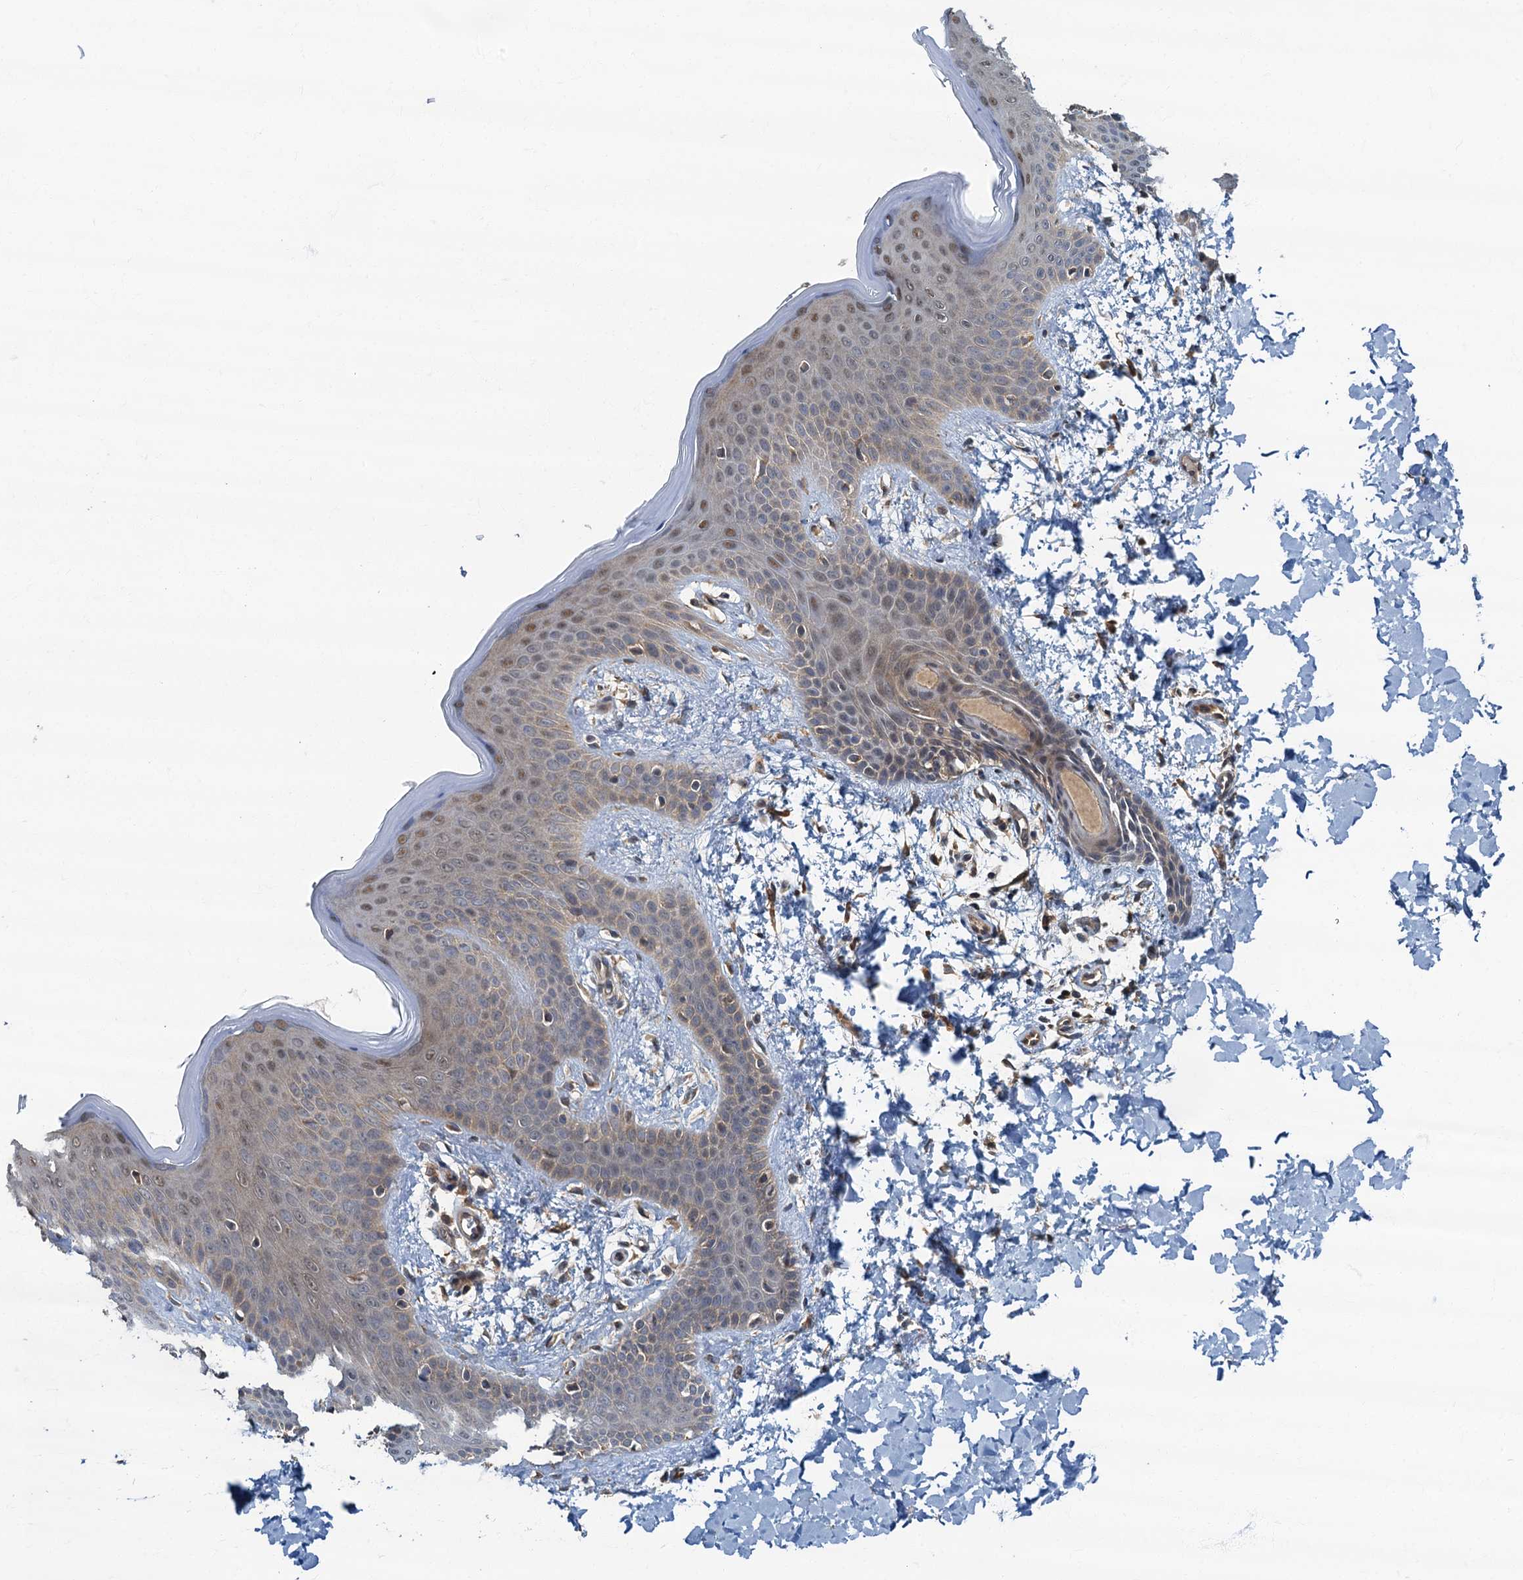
{"staining": {"intensity": "moderate", "quantity": ">75%", "location": "cytoplasmic/membranous"}, "tissue": "skin", "cell_type": "Fibroblasts", "image_type": "normal", "snomed": [{"axis": "morphology", "description": "Normal tissue, NOS"}, {"axis": "topography", "description": "Skin"}], "caption": "Immunohistochemical staining of normal human skin demonstrates >75% levels of moderate cytoplasmic/membranous protein positivity in approximately >75% of fibroblasts. The protein of interest is stained brown, and the nuclei are stained in blue (DAB (3,3'-diaminobenzidine) IHC with brightfield microscopy, high magnification).", "gene": "TBCK", "patient": {"sex": "male", "age": 36}}